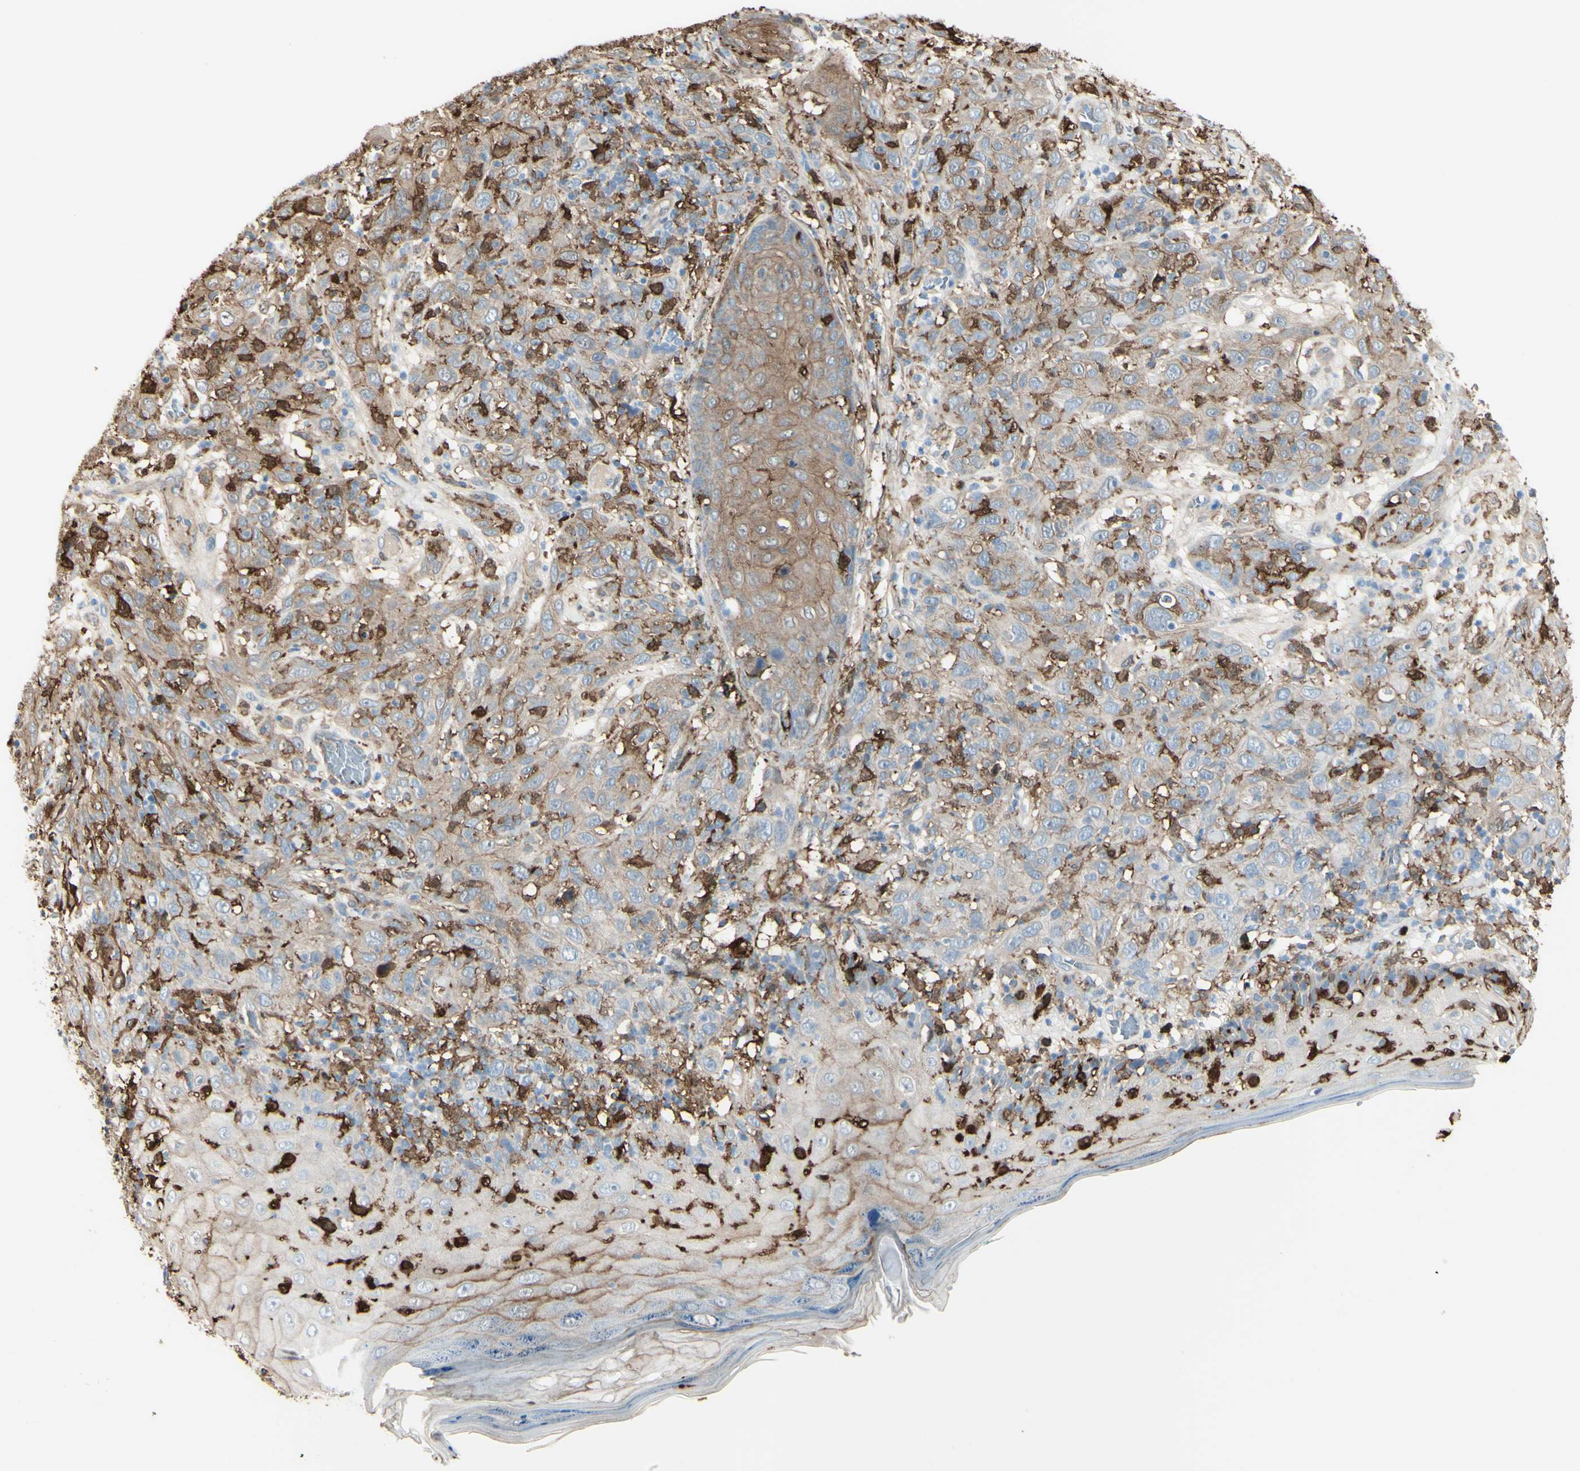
{"staining": {"intensity": "weak", "quantity": ">75%", "location": "cytoplasmic/membranous"}, "tissue": "skin cancer", "cell_type": "Tumor cells", "image_type": "cancer", "snomed": [{"axis": "morphology", "description": "Squamous cell carcinoma, NOS"}, {"axis": "topography", "description": "Skin"}], "caption": "Tumor cells exhibit weak cytoplasmic/membranous staining in approximately >75% of cells in squamous cell carcinoma (skin). The staining is performed using DAB brown chromogen to label protein expression. The nuclei are counter-stained blue using hematoxylin.", "gene": "GSN", "patient": {"sex": "female", "age": 88}}